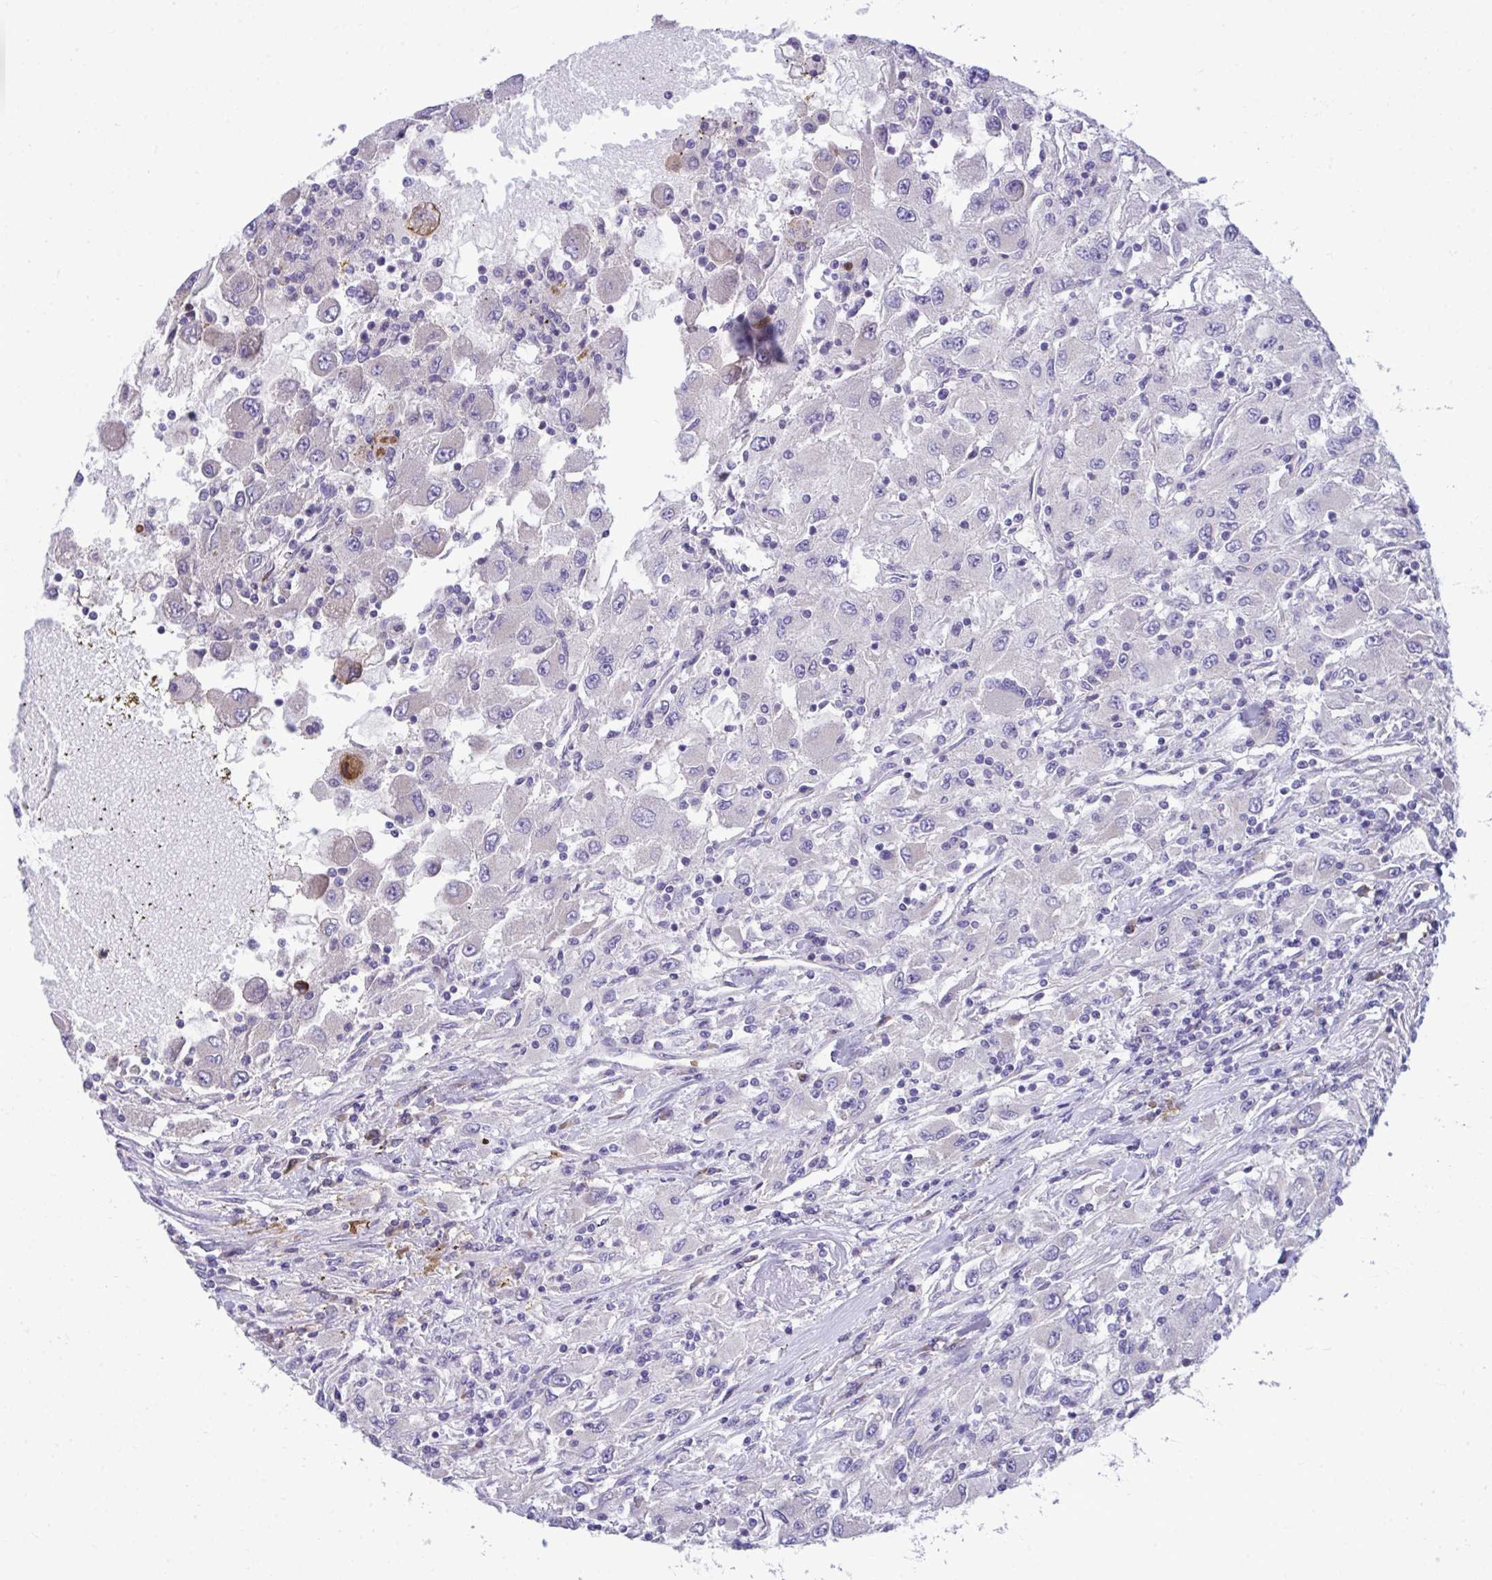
{"staining": {"intensity": "negative", "quantity": "none", "location": "none"}, "tissue": "renal cancer", "cell_type": "Tumor cells", "image_type": "cancer", "snomed": [{"axis": "morphology", "description": "Adenocarcinoma, NOS"}, {"axis": "topography", "description": "Kidney"}], "caption": "Tumor cells are negative for brown protein staining in adenocarcinoma (renal). Nuclei are stained in blue.", "gene": "PIGZ", "patient": {"sex": "female", "age": 67}}